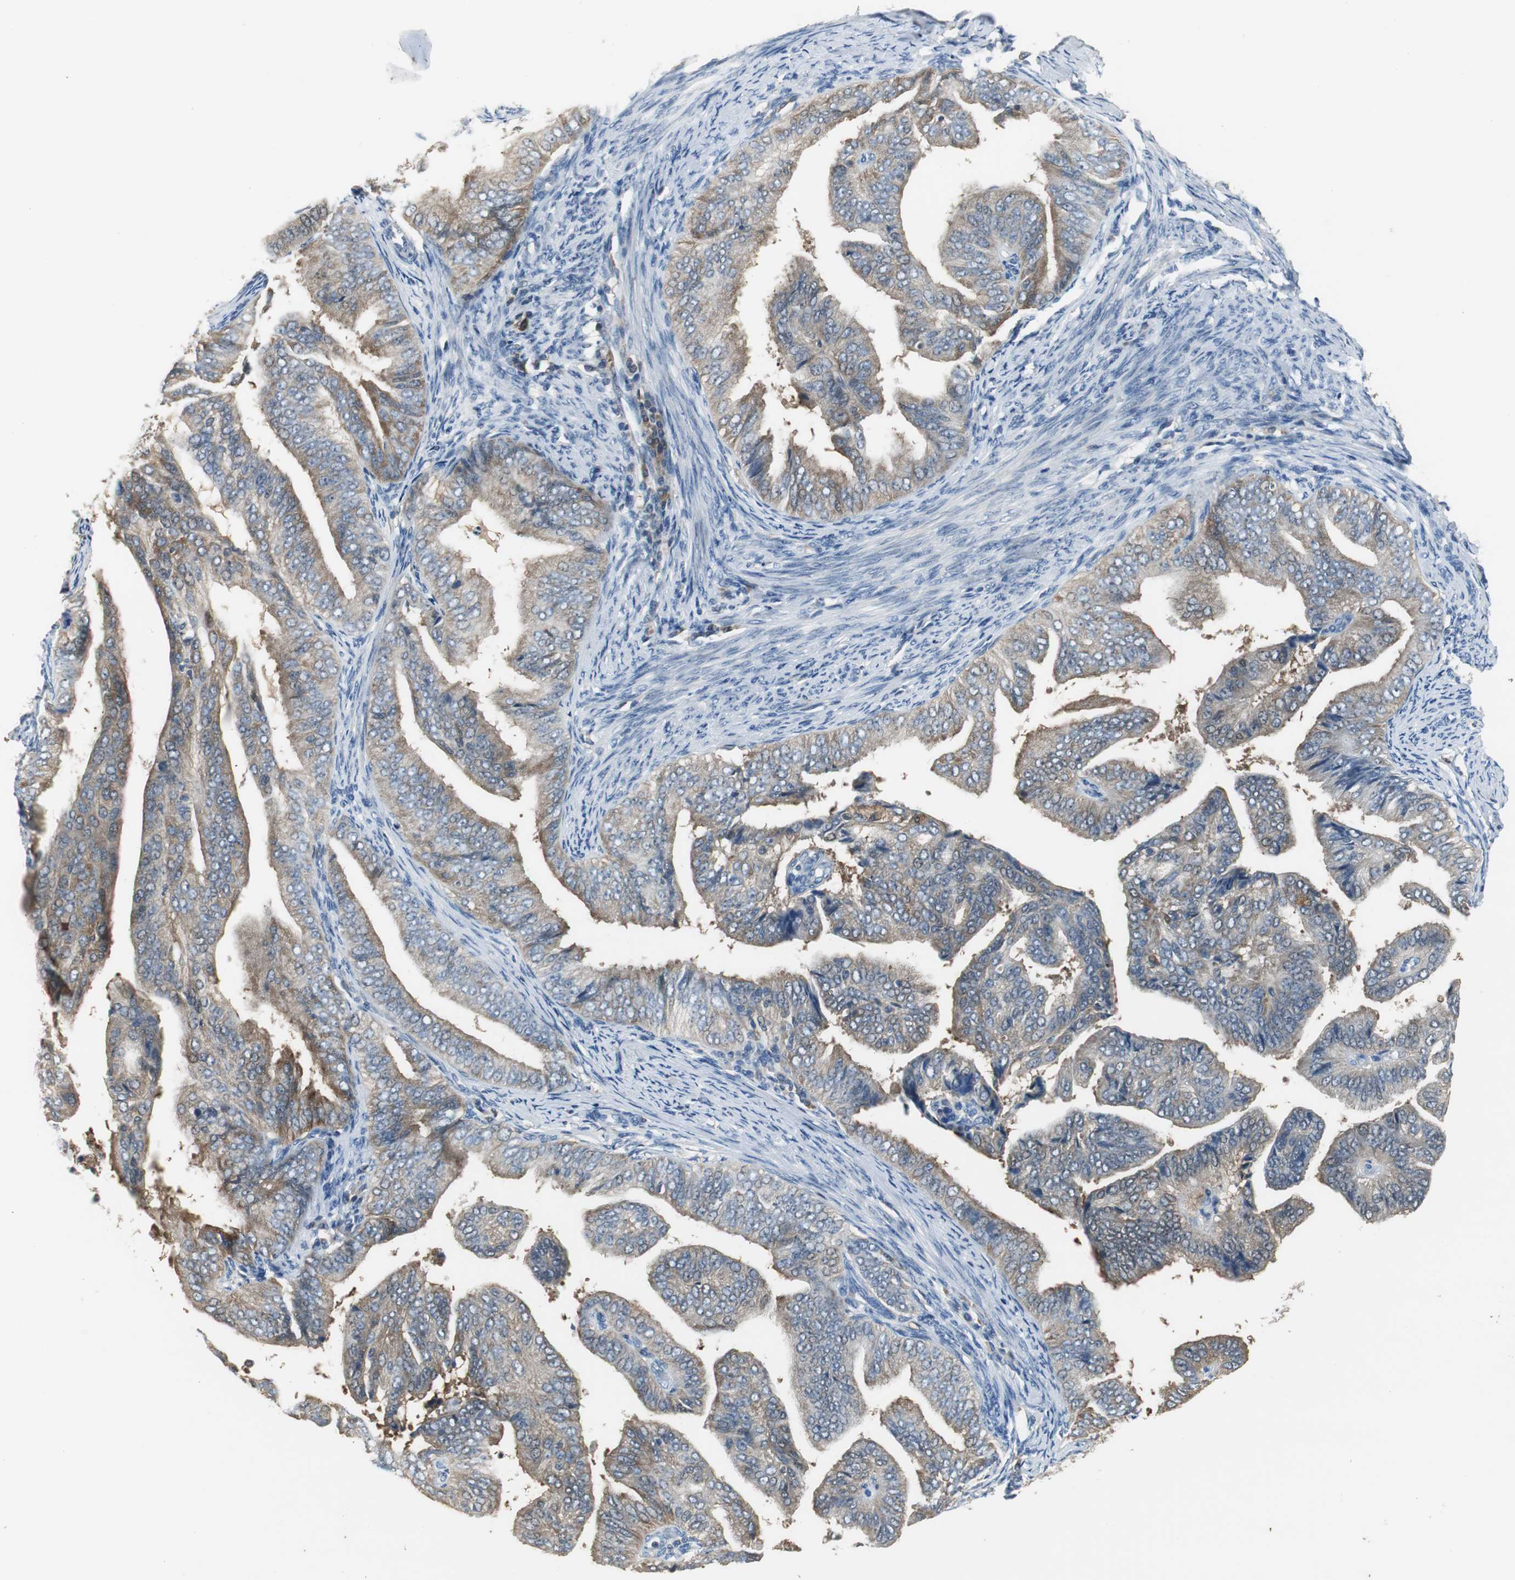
{"staining": {"intensity": "weak", "quantity": "<25%", "location": "cytoplasmic/membranous"}, "tissue": "endometrial cancer", "cell_type": "Tumor cells", "image_type": "cancer", "snomed": [{"axis": "morphology", "description": "Adenocarcinoma, NOS"}, {"axis": "topography", "description": "Endometrium"}], "caption": "Immunohistochemical staining of endometrial cancer reveals no significant expression in tumor cells.", "gene": "MSTO1", "patient": {"sex": "female", "age": 58}}